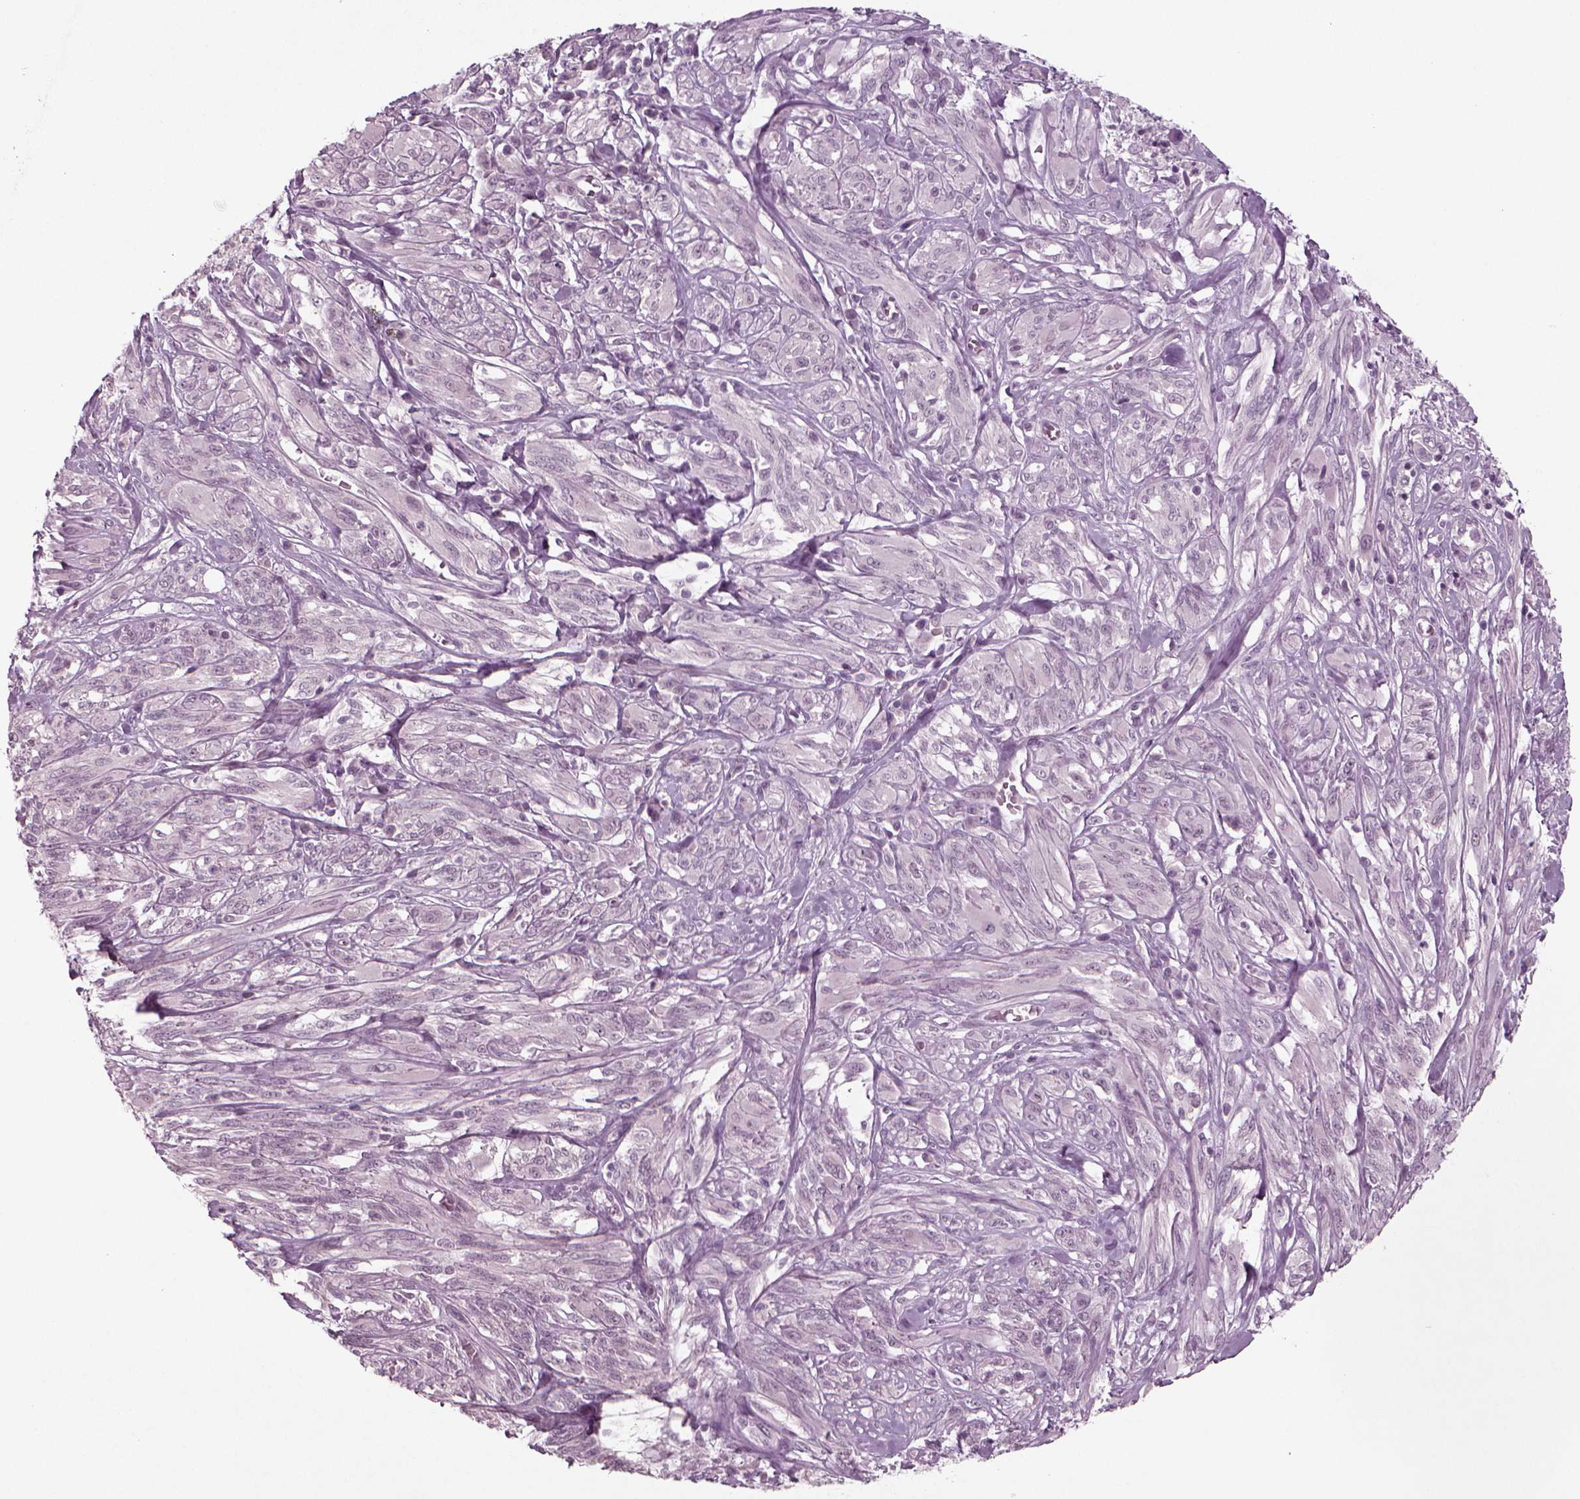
{"staining": {"intensity": "negative", "quantity": "none", "location": "none"}, "tissue": "melanoma", "cell_type": "Tumor cells", "image_type": "cancer", "snomed": [{"axis": "morphology", "description": "Malignant melanoma, NOS"}, {"axis": "topography", "description": "Skin"}], "caption": "DAB (3,3'-diaminobenzidine) immunohistochemical staining of melanoma displays no significant expression in tumor cells.", "gene": "MGAT4D", "patient": {"sex": "female", "age": 91}}